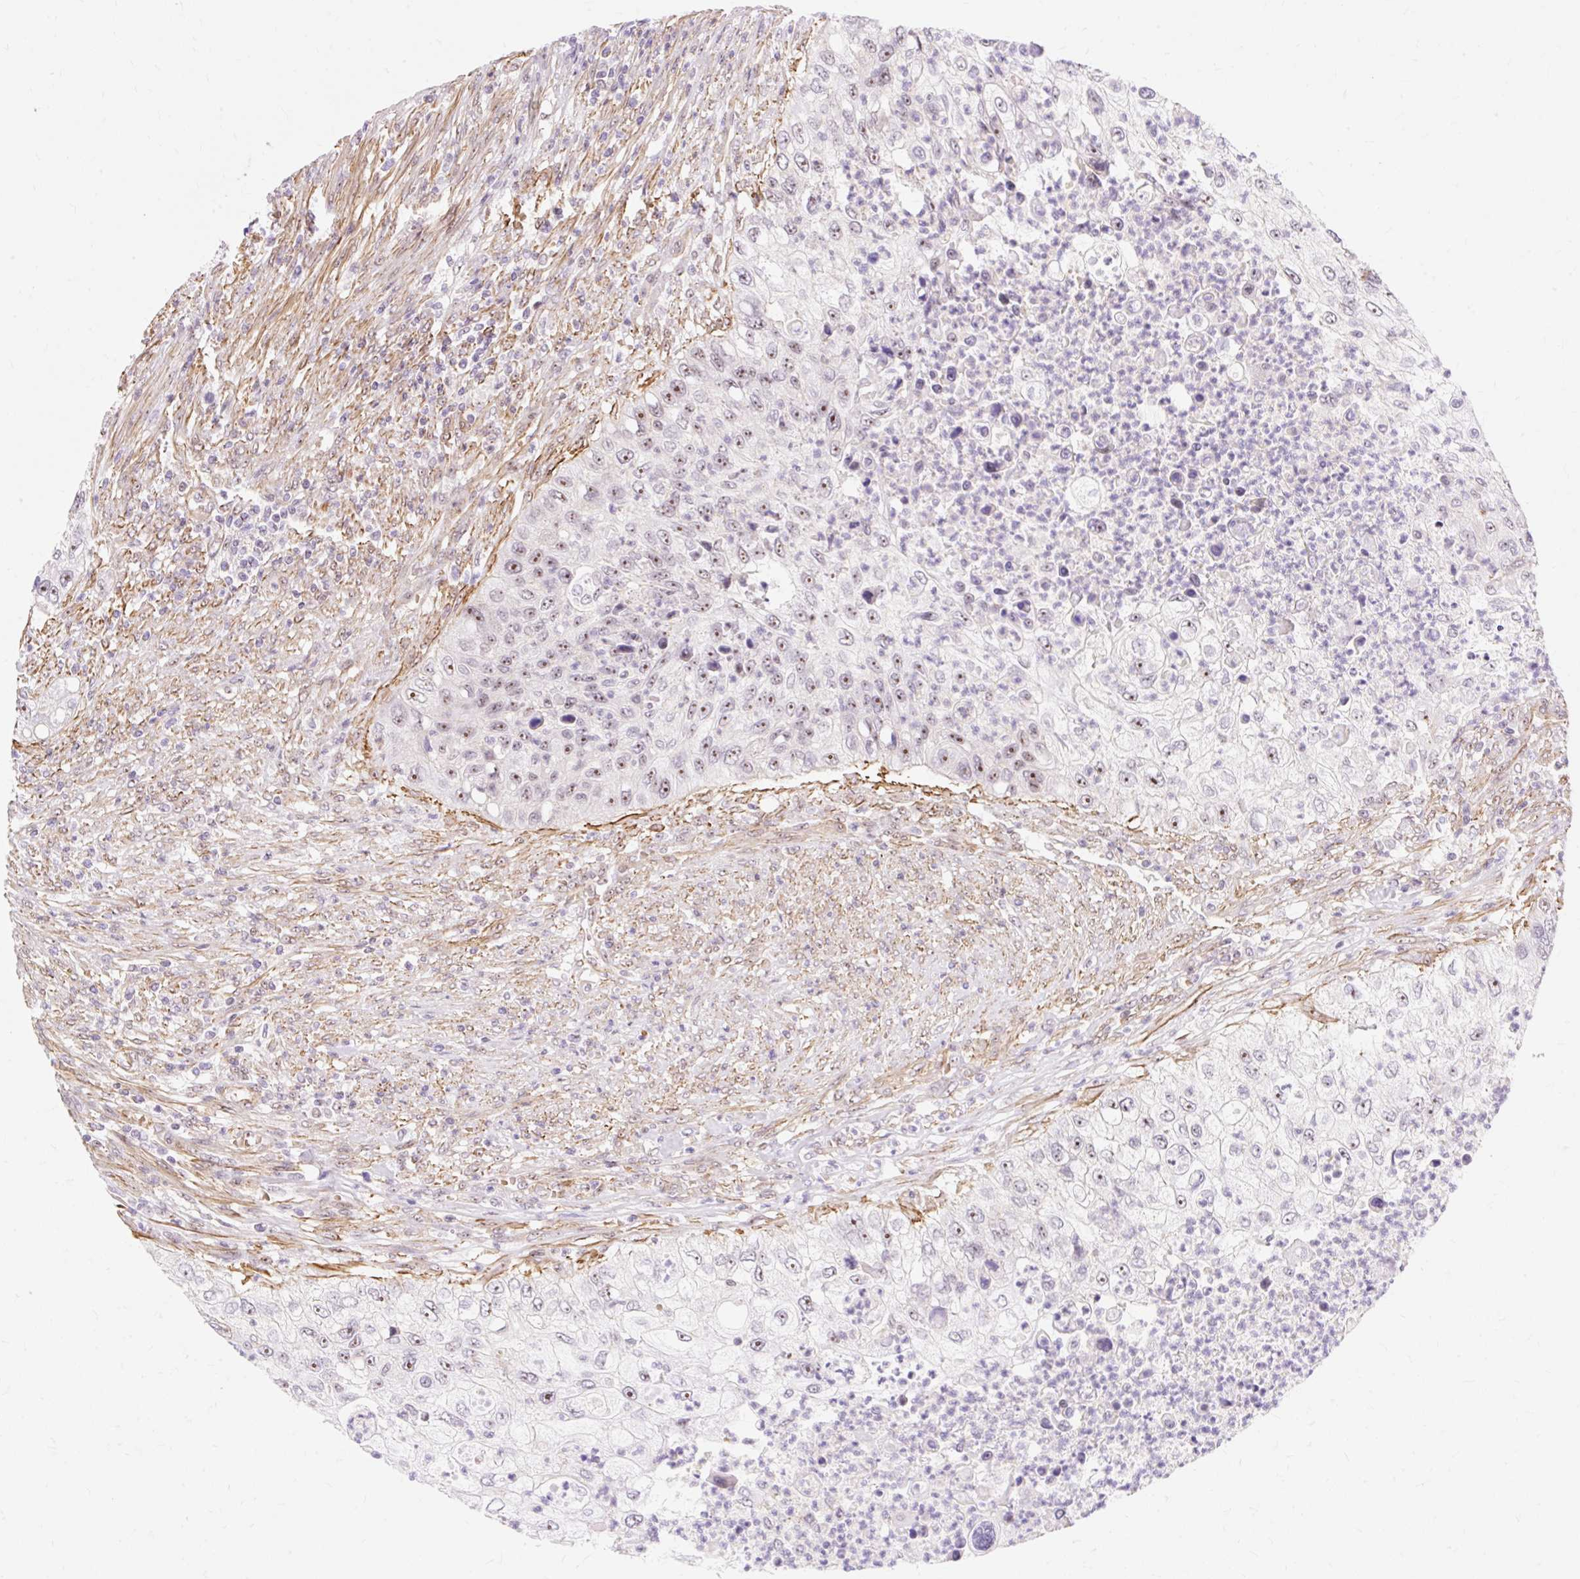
{"staining": {"intensity": "moderate", "quantity": "25%-75%", "location": "nuclear"}, "tissue": "urothelial cancer", "cell_type": "Tumor cells", "image_type": "cancer", "snomed": [{"axis": "morphology", "description": "Urothelial carcinoma, High grade"}, {"axis": "topography", "description": "Urinary bladder"}], "caption": "Moderate nuclear expression for a protein is identified in about 25%-75% of tumor cells of urothelial cancer using IHC.", "gene": "OBP2A", "patient": {"sex": "female", "age": 60}}